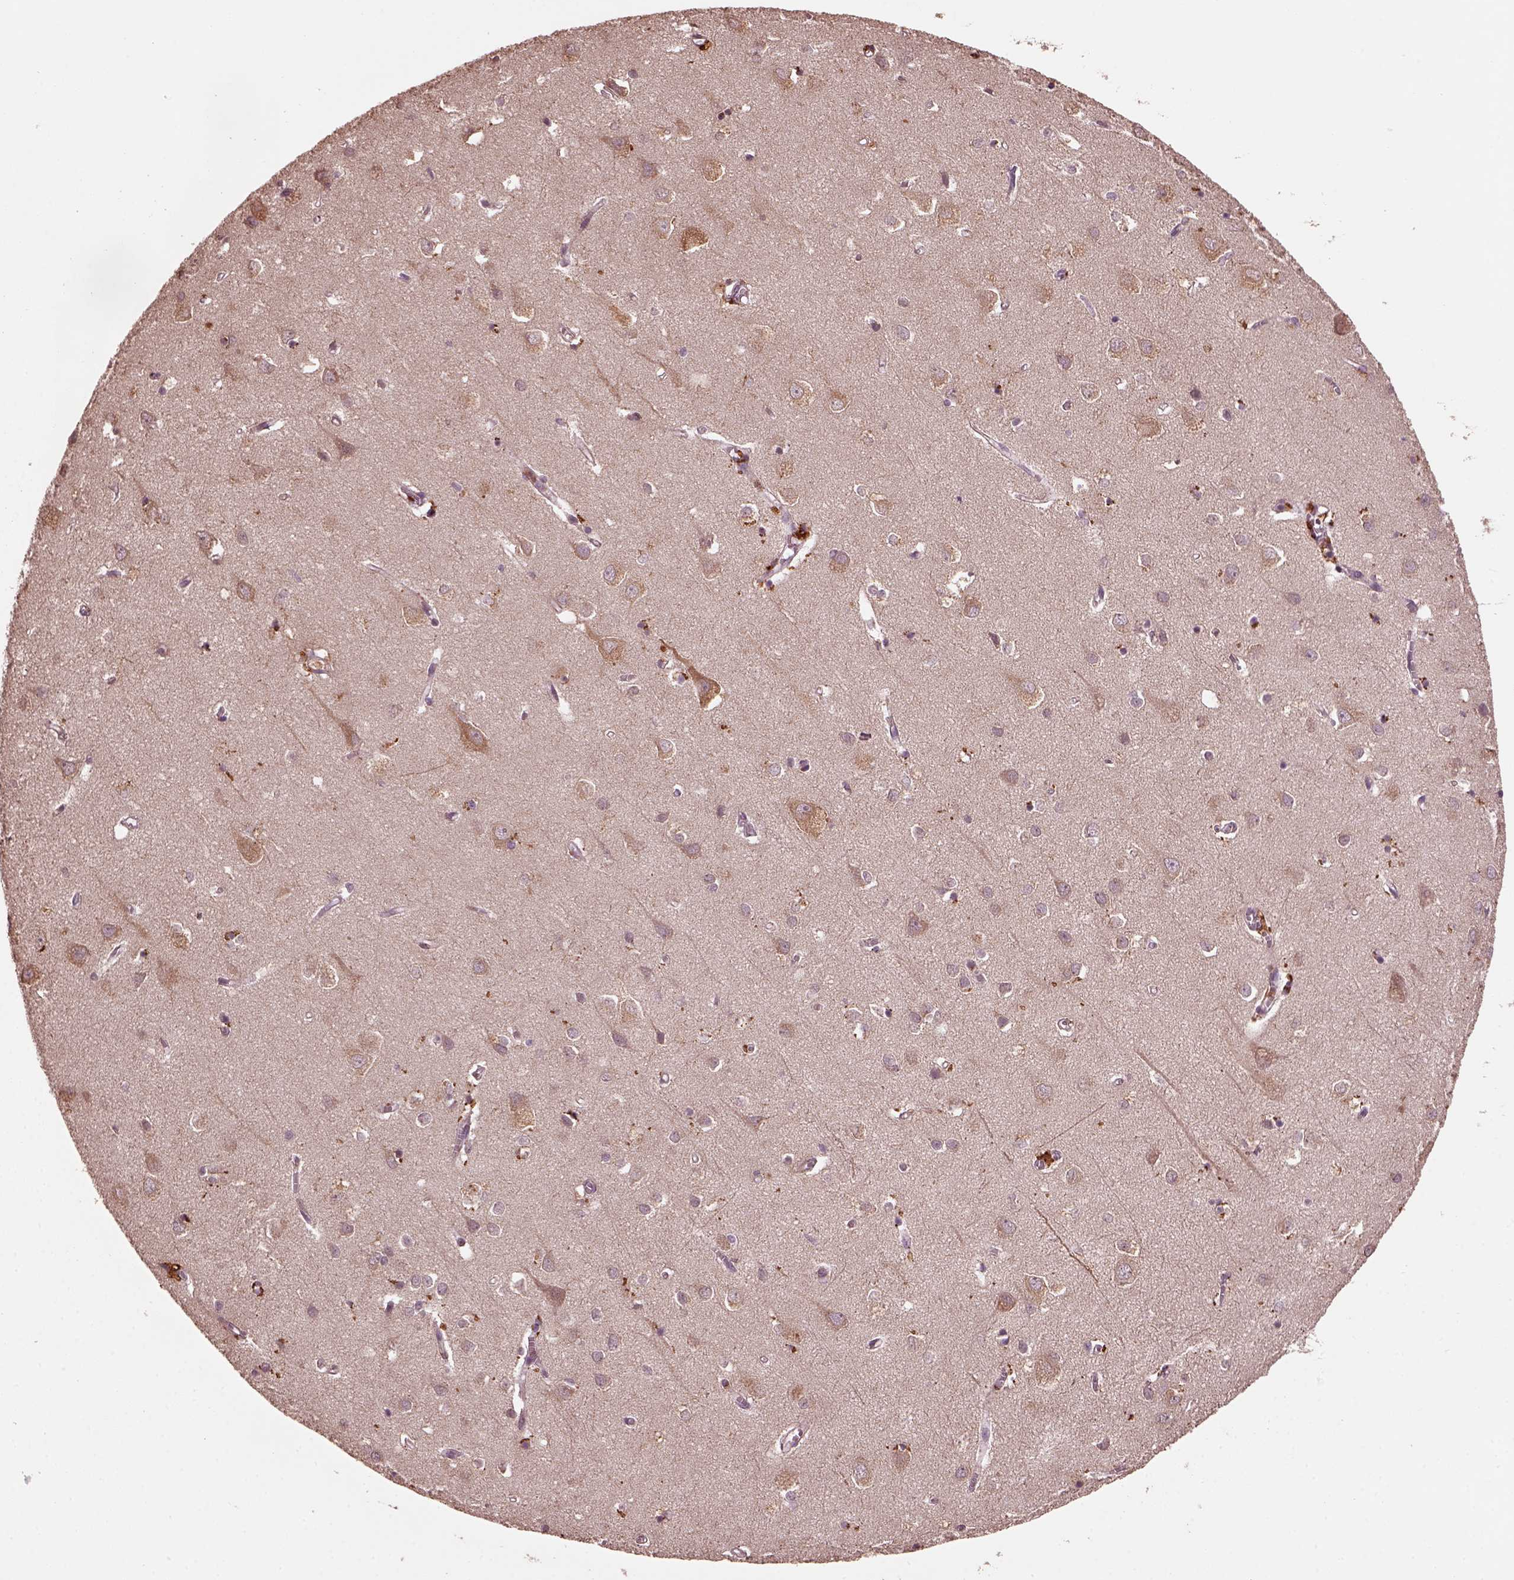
{"staining": {"intensity": "negative", "quantity": "none", "location": "none"}, "tissue": "cerebral cortex", "cell_type": "Endothelial cells", "image_type": "normal", "snomed": [{"axis": "morphology", "description": "Normal tissue, NOS"}, {"axis": "topography", "description": "Cerebral cortex"}], "caption": "DAB (3,3'-diaminobenzidine) immunohistochemical staining of unremarkable human cerebral cortex exhibits no significant staining in endothelial cells. The staining was performed using DAB to visualize the protein expression in brown, while the nuclei were stained in blue with hematoxylin (Magnification: 20x).", "gene": "RUFY3", "patient": {"sex": "male", "age": 70}}